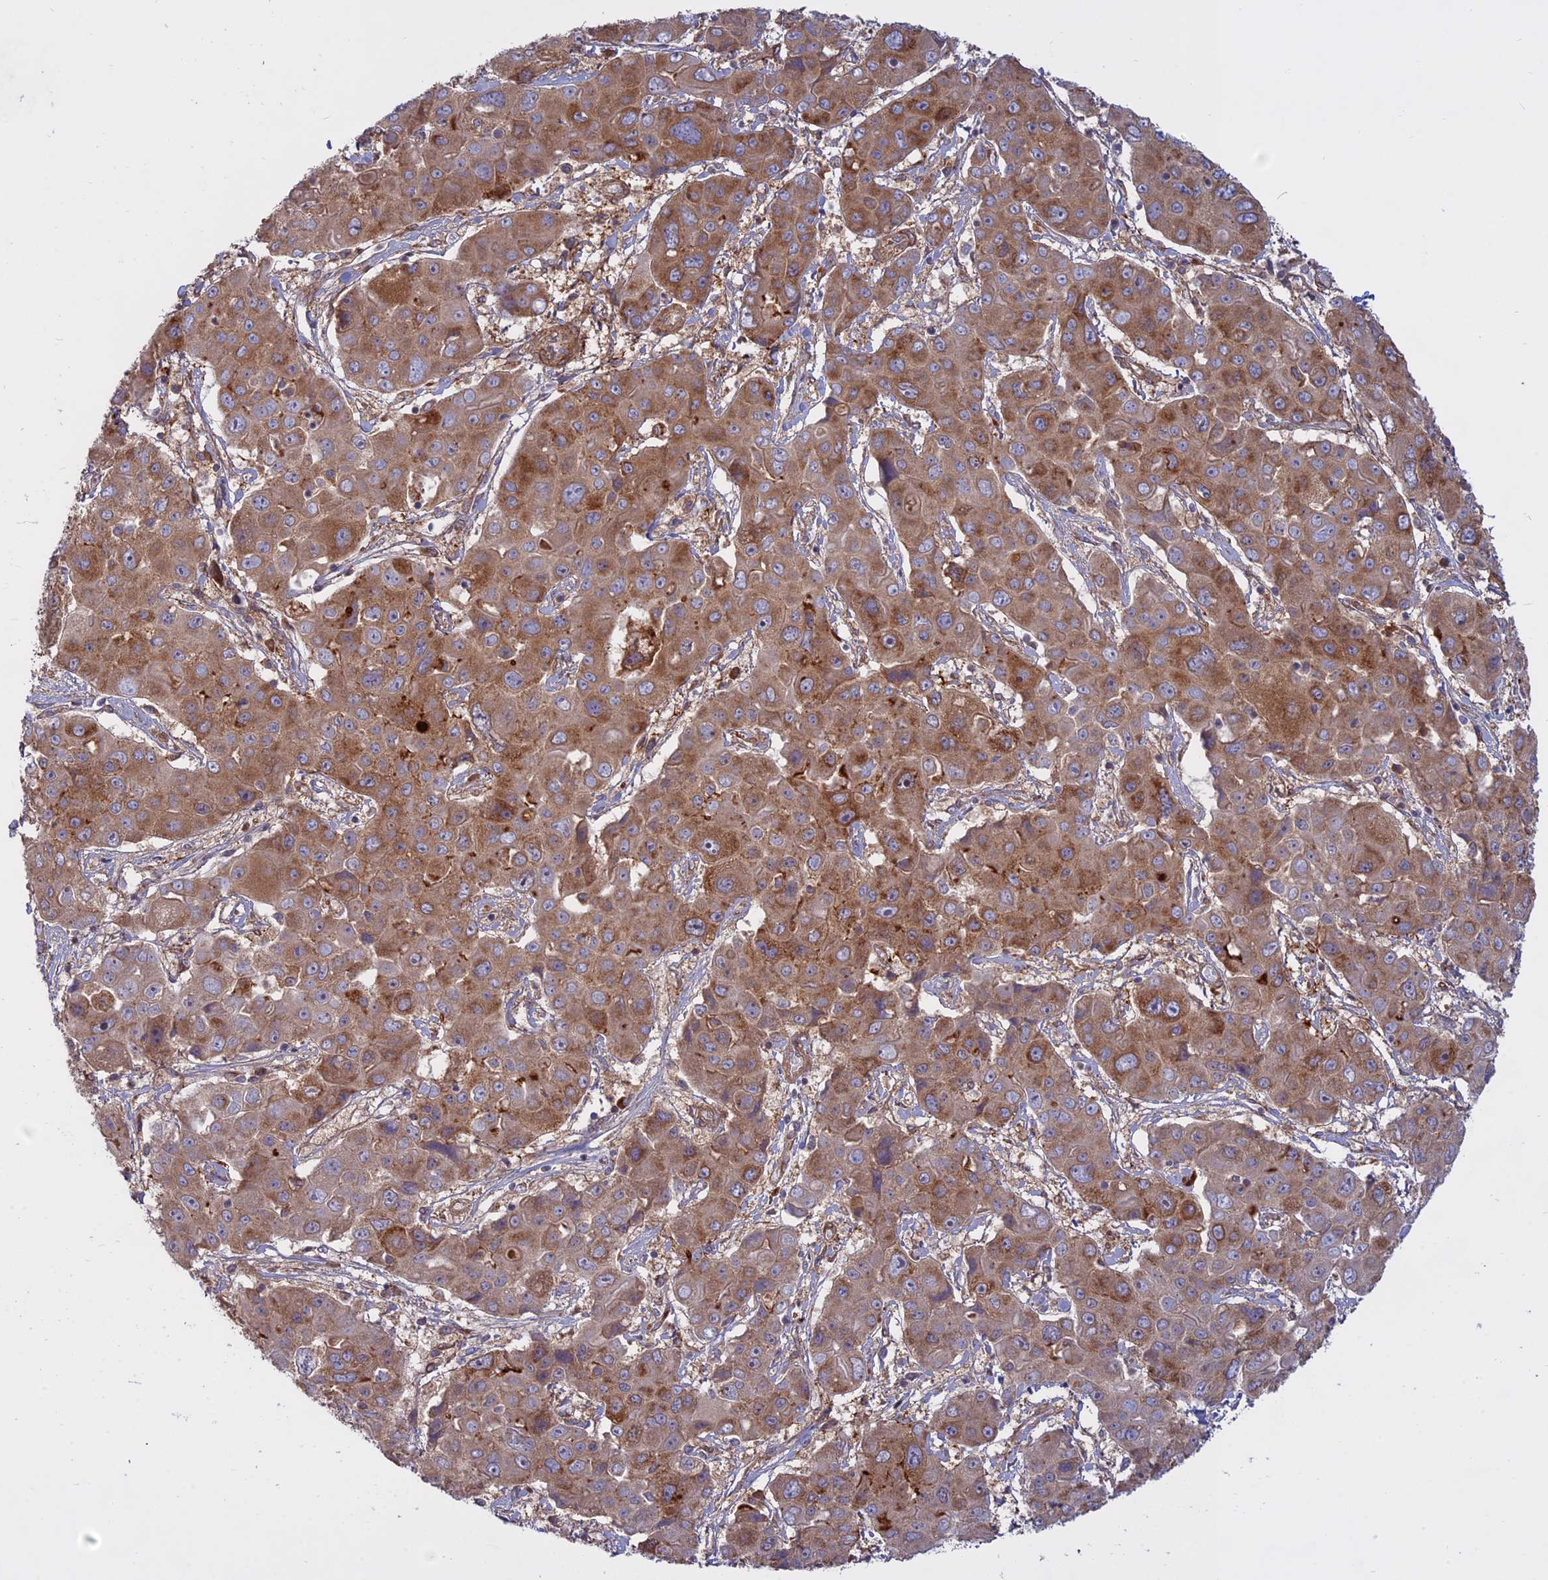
{"staining": {"intensity": "moderate", "quantity": ">75%", "location": "cytoplasmic/membranous"}, "tissue": "liver cancer", "cell_type": "Tumor cells", "image_type": "cancer", "snomed": [{"axis": "morphology", "description": "Cholangiocarcinoma"}, {"axis": "topography", "description": "Liver"}], "caption": "Immunohistochemical staining of liver cancer (cholangiocarcinoma) demonstrates moderate cytoplasmic/membranous protein staining in about >75% of tumor cells.", "gene": "TMEM208", "patient": {"sex": "male", "age": 67}}